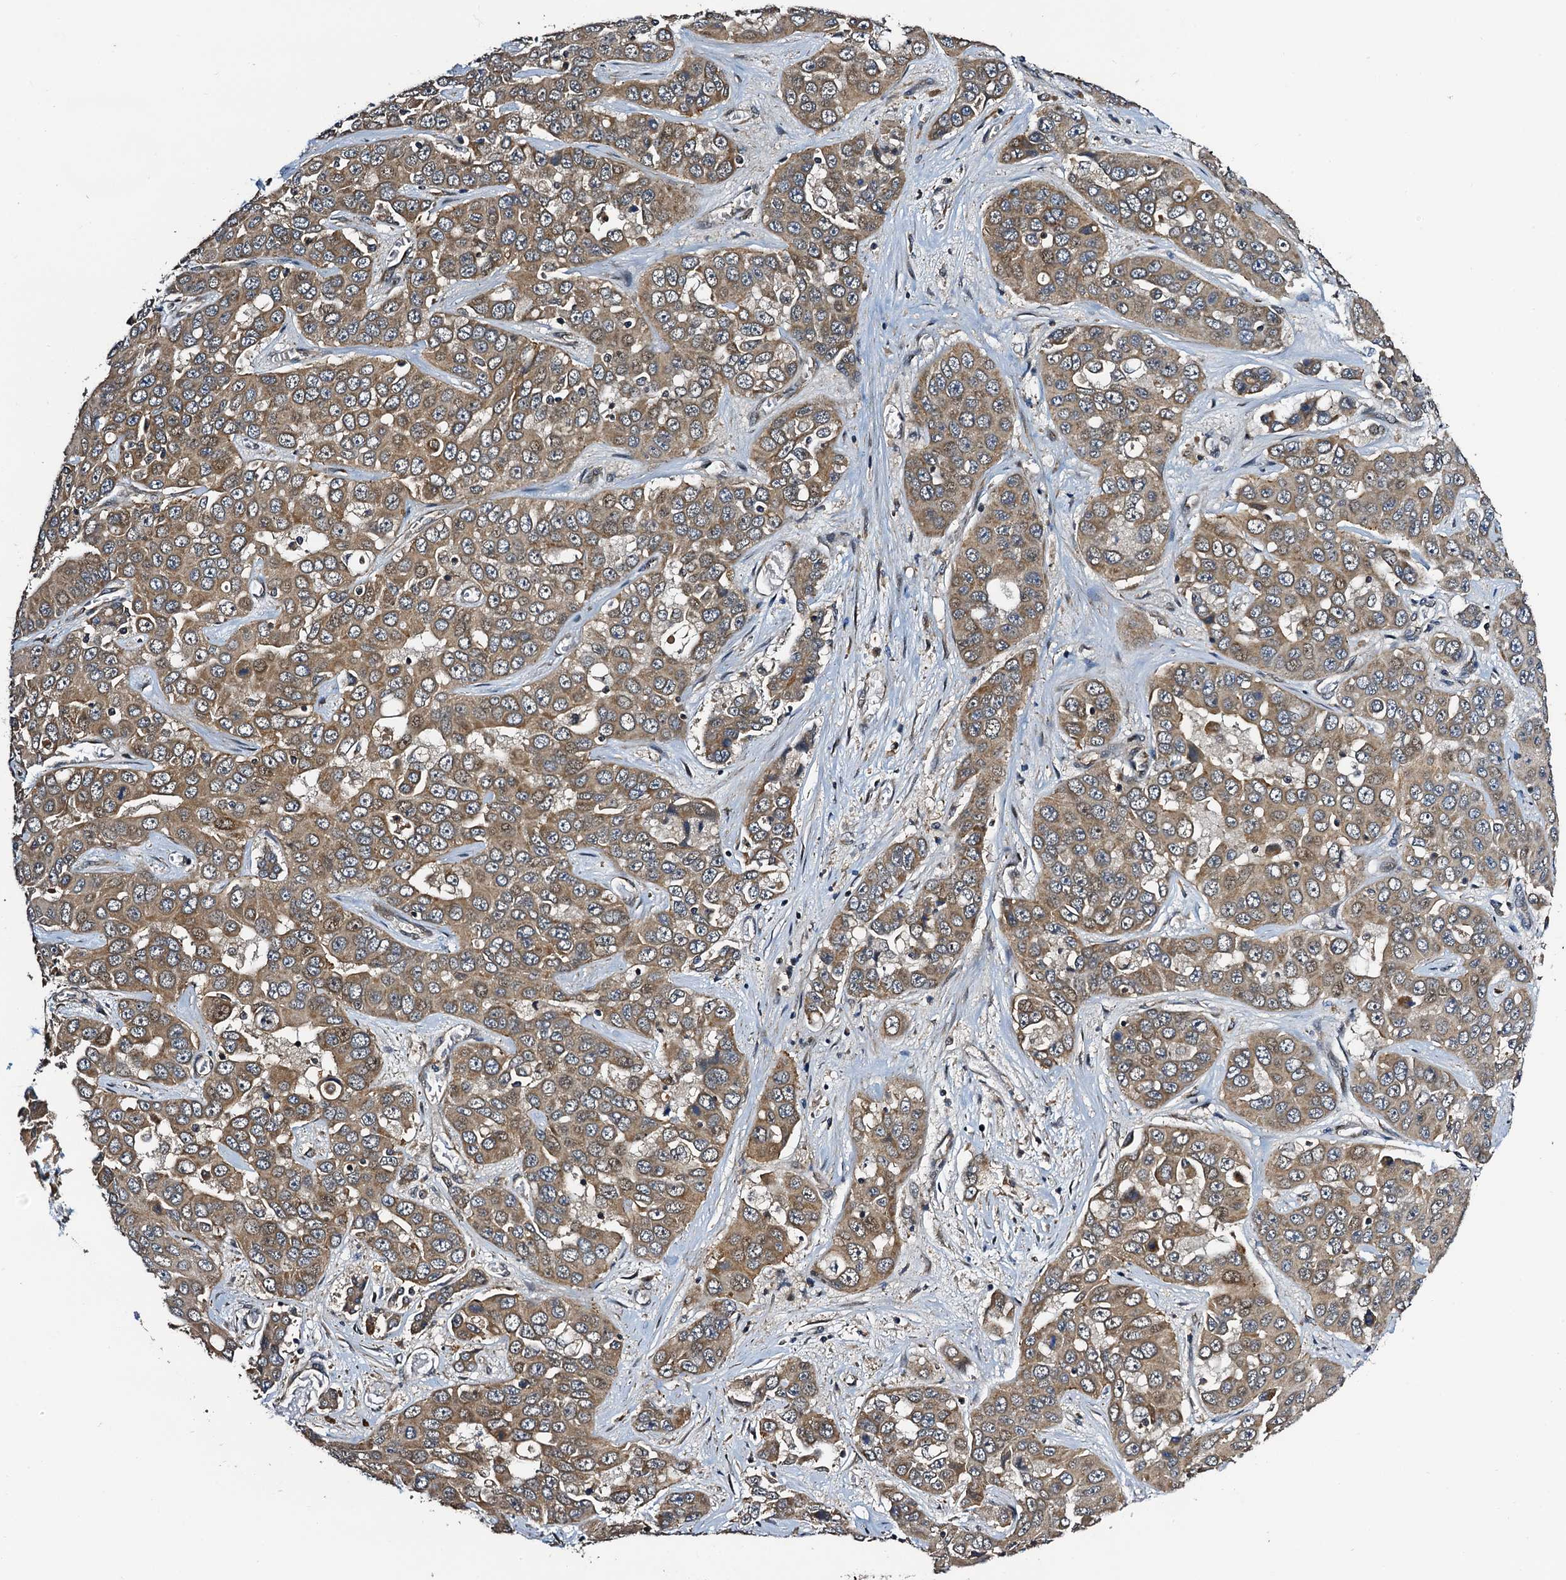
{"staining": {"intensity": "moderate", "quantity": ">75%", "location": "cytoplasmic/membranous"}, "tissue": "liver cancer", "cell_type": "Tumor cells", "image_type": "cancer", "snomed": [{"axis": "morphology", "description": "Cholangiocarcinoma"}, {"axis": "topography", "description": "Liver"}], "caption": "A photomicrograph of human liver cancer stained for a protein demonstrates moderate cytoplasmic/membranous brown staining in tumor cells.", "gene": "NAA16", "patient": {"sex": "female", "age": 52}}